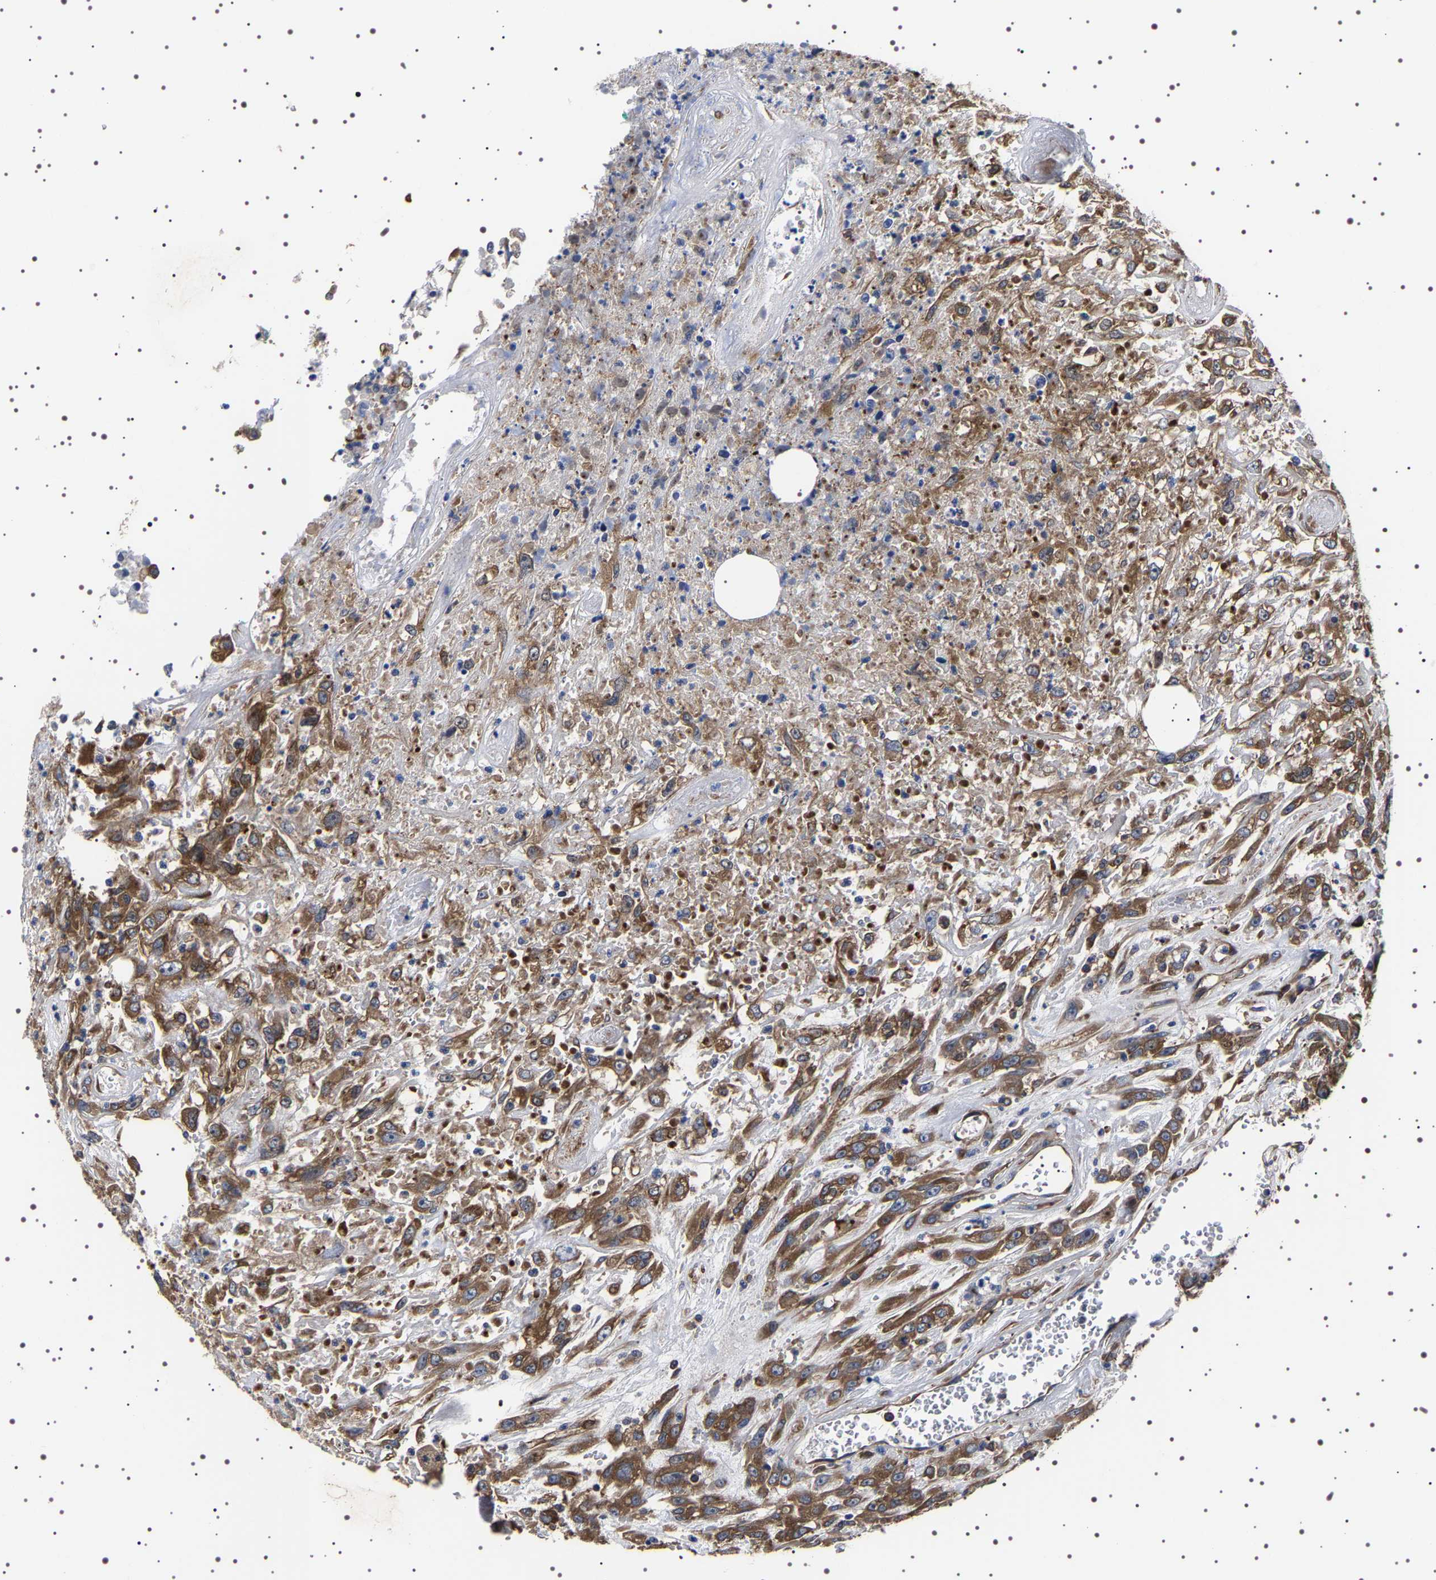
{"staining": {"intensity": "moderate", "quantity": ">75%", "location": "cytoplasmic/membranous"}, "tissue": "urothelial cancer", "cell_type": "Tumor cells", "image_type": "cancer", "snomed": [{"axis": "morphology", "description": "Urothelial carcinoma, High grade"}, {"axis": "topography", "description": "Urinary bladder"}], "caption": "This micrograph shows IHC staining of human high-grade urothelial carcinoma, with medium moderate cytoplasmic/membranous positivity in about >75% of tumor cells.", "gene": "DARS1", "patient": {"sex": "male", "age": 46}}